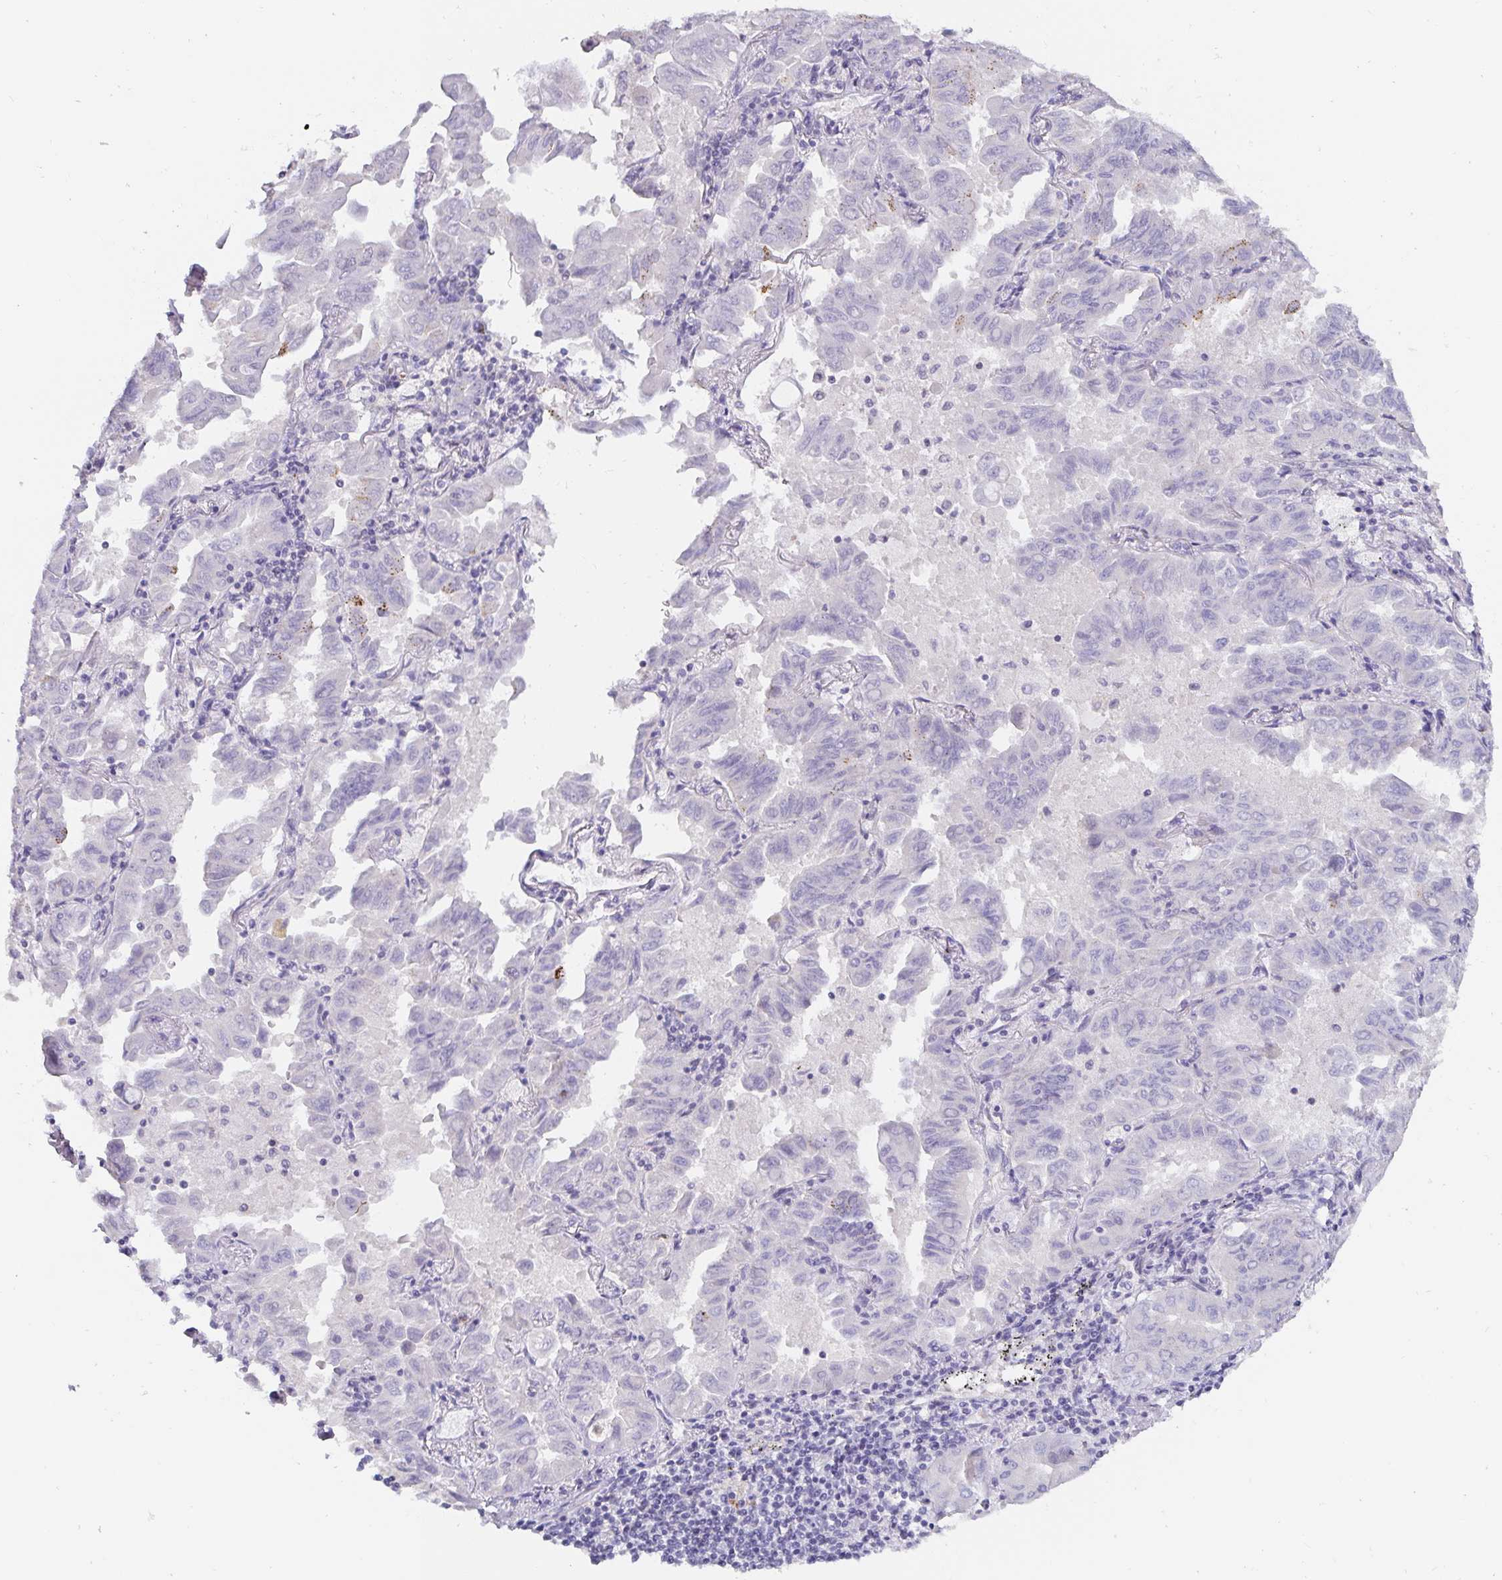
{"staining": {"intensity": "negative", "quantity": "none", "location": "none"}, "tissue": "lung cancer", "cell_type": "Tumor cells", "image_type": "cancer", "snomed": [{"axis": "morphology", "description": "Adenocarcinoma, NOS"}, {"axis": "topography", "description": "Lung"}], "caption": "This is an immunohistochemistry micrograph of adenocarcinoma (lung). There is no expression in tumor cells.", "gene": "PDX1", "patient": {"sex": "male", "age": 64}}